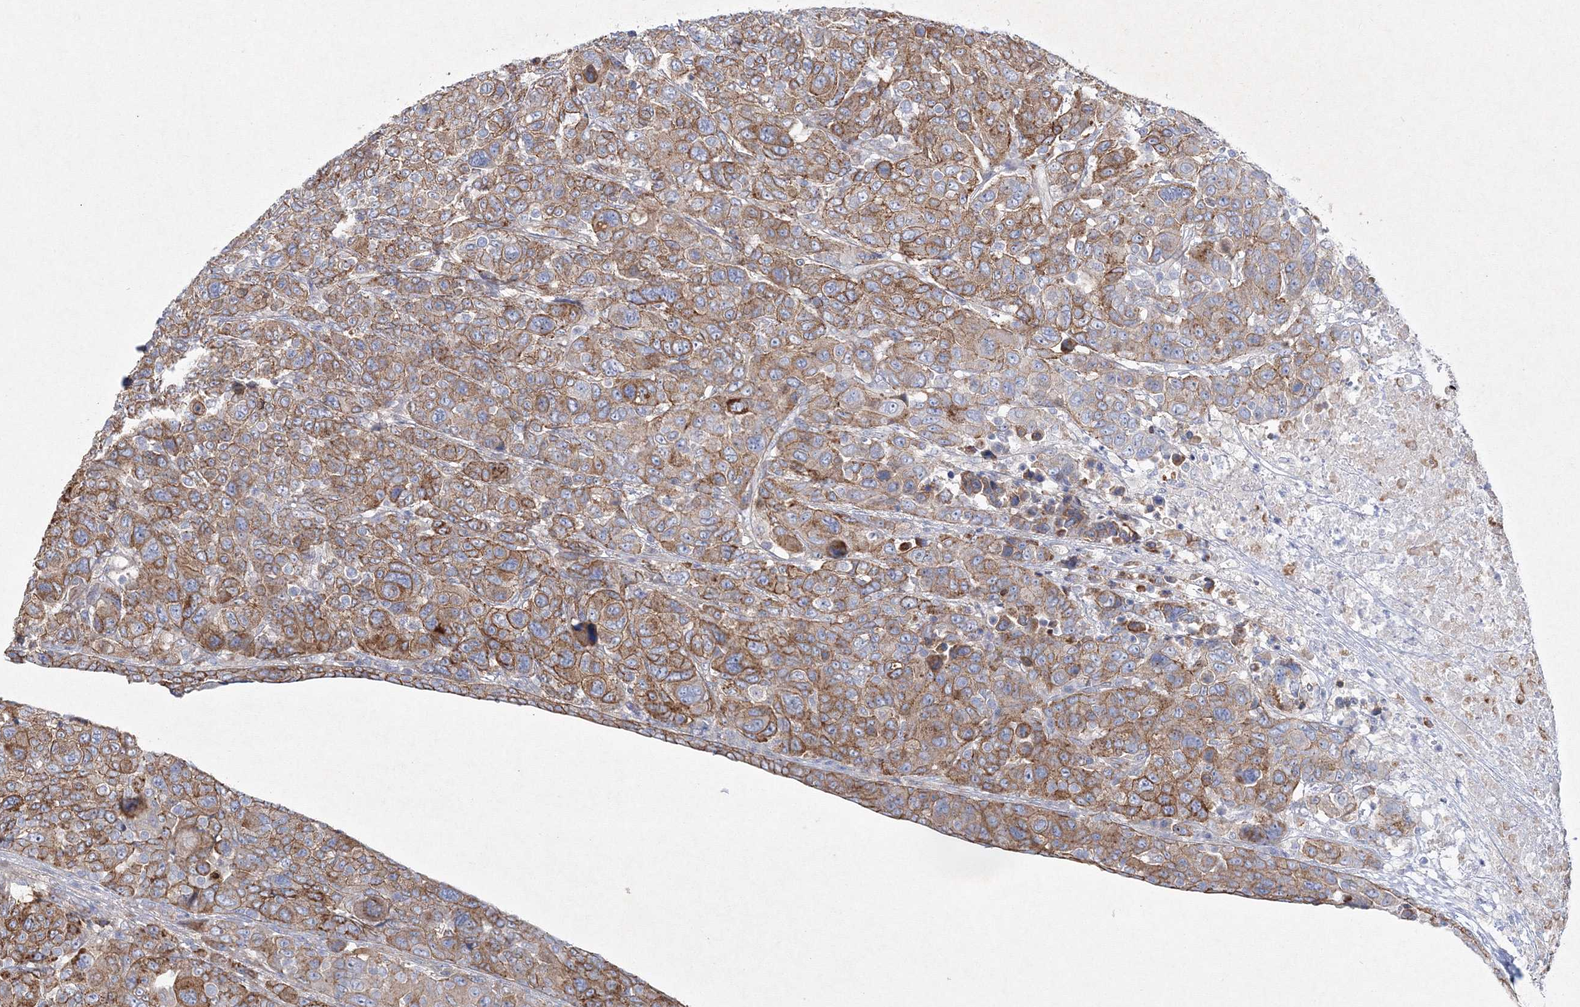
{"staining": {"intensity": "moderate", "quantity": ">75%", "location": "cytoplasmic/membranous"}, "tissue": "breast cancer", "cell_type": "Tumor cells", "image_type": "cancer", "snomed": [{"axis": "morphology", "description": "Duct carcinoma"}, {"axis": "topography", "description": "Breast"}], "caption": "Protein analysis of breast cancer tissue shows moderate cytoplasmic/membranous expression in about >75% of tumor cells.", "gene": "NAA40", "patient": {"sex": "female", "age": 37}}